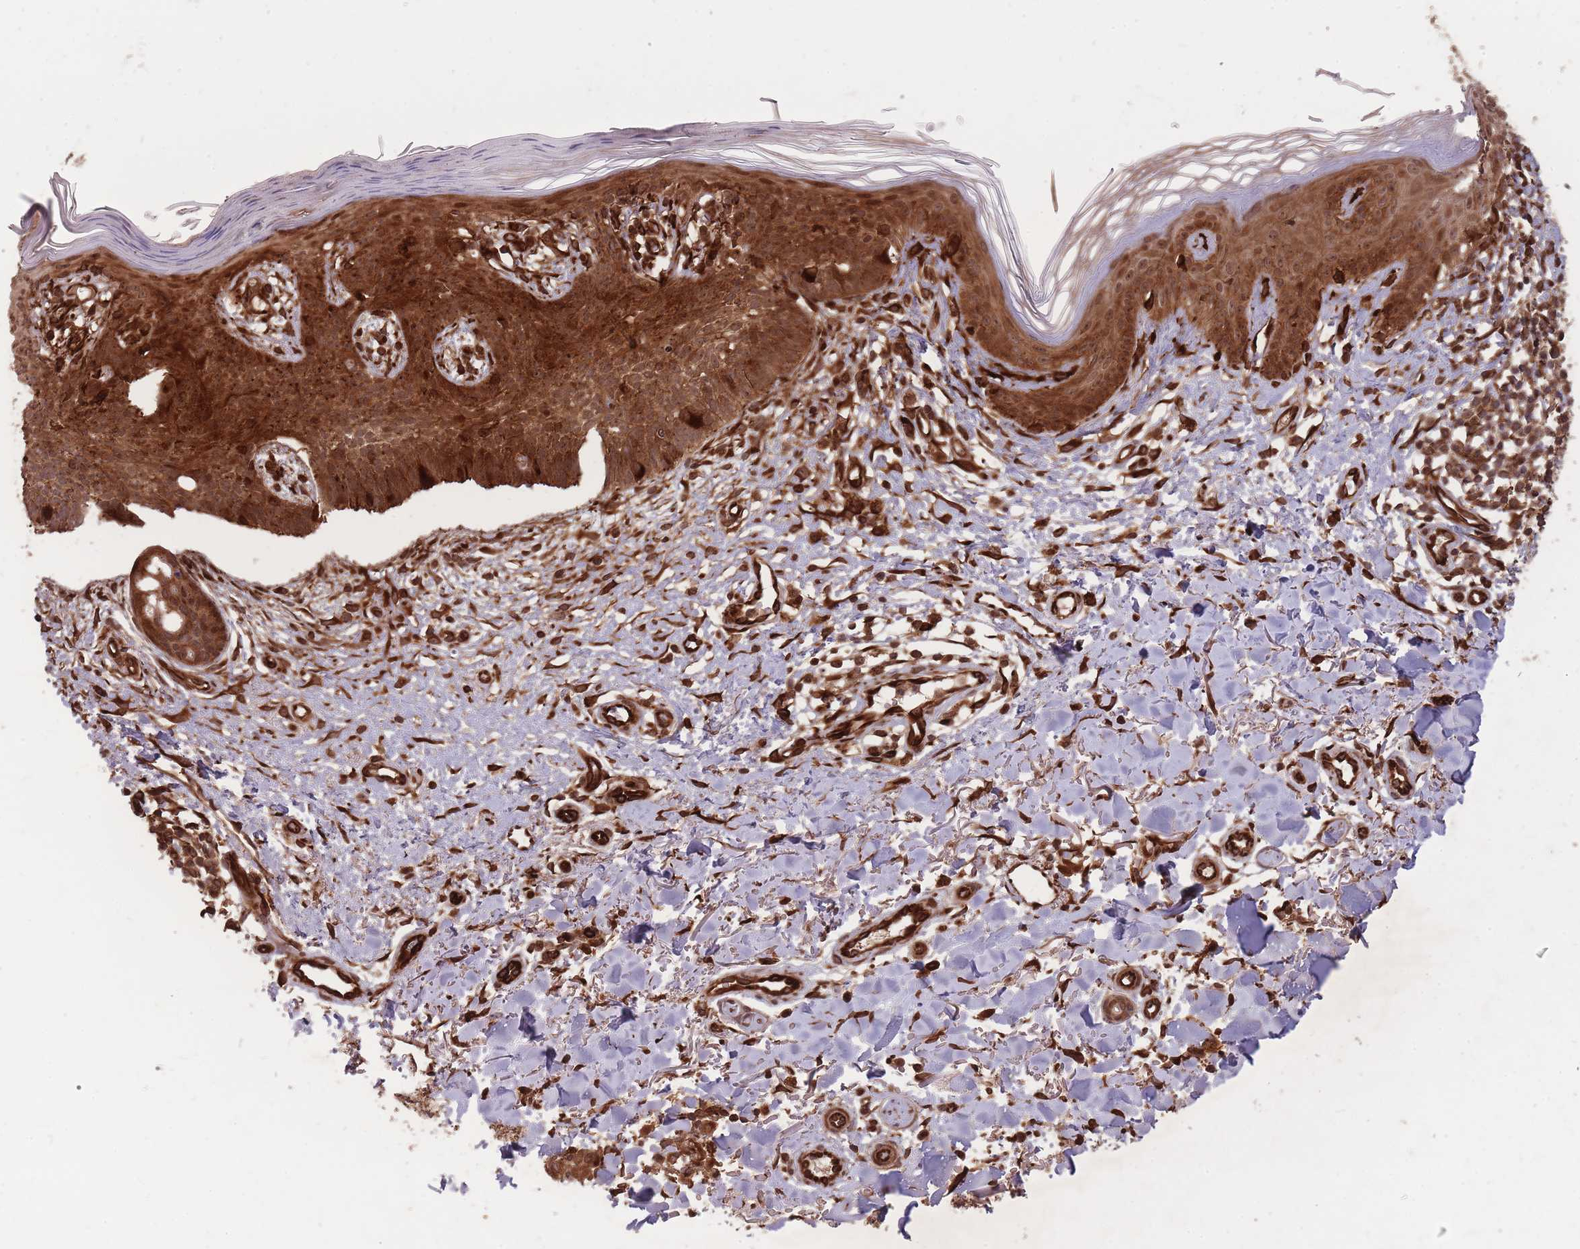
{"staining": {"intensity": "strong", "quantity": ">75%", "location": "cytoplasmic/membranous"}, "tissue": "skin cancer", "cell_type": "Tumor cells", "image_type": "cancer", "snomed": [{"axis": "morphology", "description": "Basal cell carcinoma"}, {"axis": "topography", "description": "Skin"}], "caption": "High-magnification brightfield microscopy of basal cell carcinoma (skin) stained with DAB (3,3'-diaminobenzidine) (brown) and counterstained with hematoxylin (blue). tumor cells exhibit strong cytoplasmic/membranous positivity is present in approximately>75% of cells.", "gene": "ERBB3", "patient": {"sex": "male", "age": 78}}